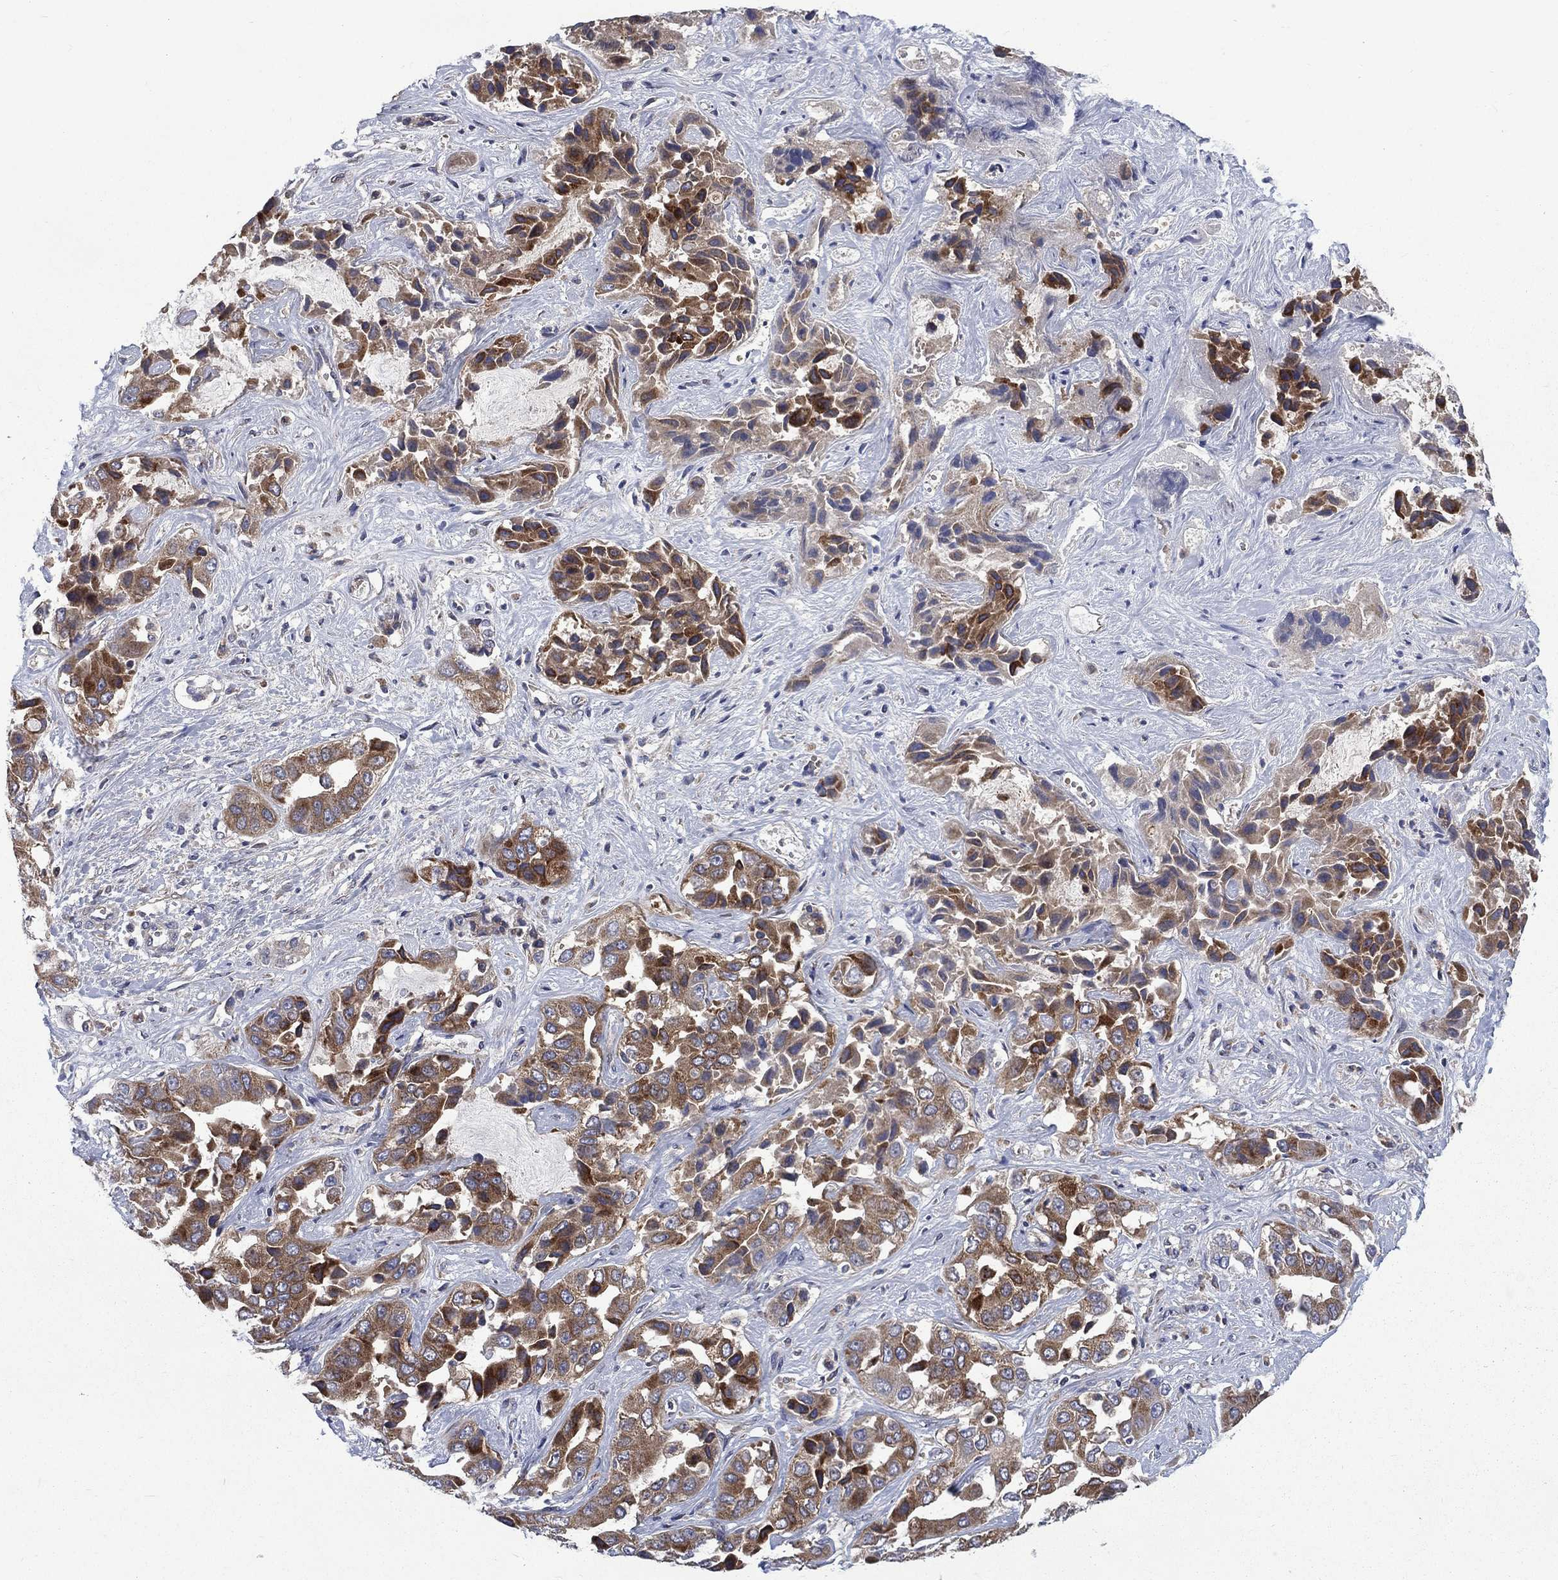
{"staining": {"intensity": "strong", "quantity": "25%-75%", "location": "cytoplasmic/membranous"}, "tissue": "liver cancer", "cell_type": "Tumor cells", "image_type": "cancer", "snomed": [{"axis": "morphology", "description": "Cholangiocarcinoma"}, {"axis": "topography", "description": "Liver"}], "caption": "This micrograph shows IHC staining of human liver cancer (cholangiocarcinoma), with high strong cytoplasmic/membranous expression in about 25%-75% of tumor cells.", "gene": "HSPA12A", "patient": {"sex": "female", "age": 52}}